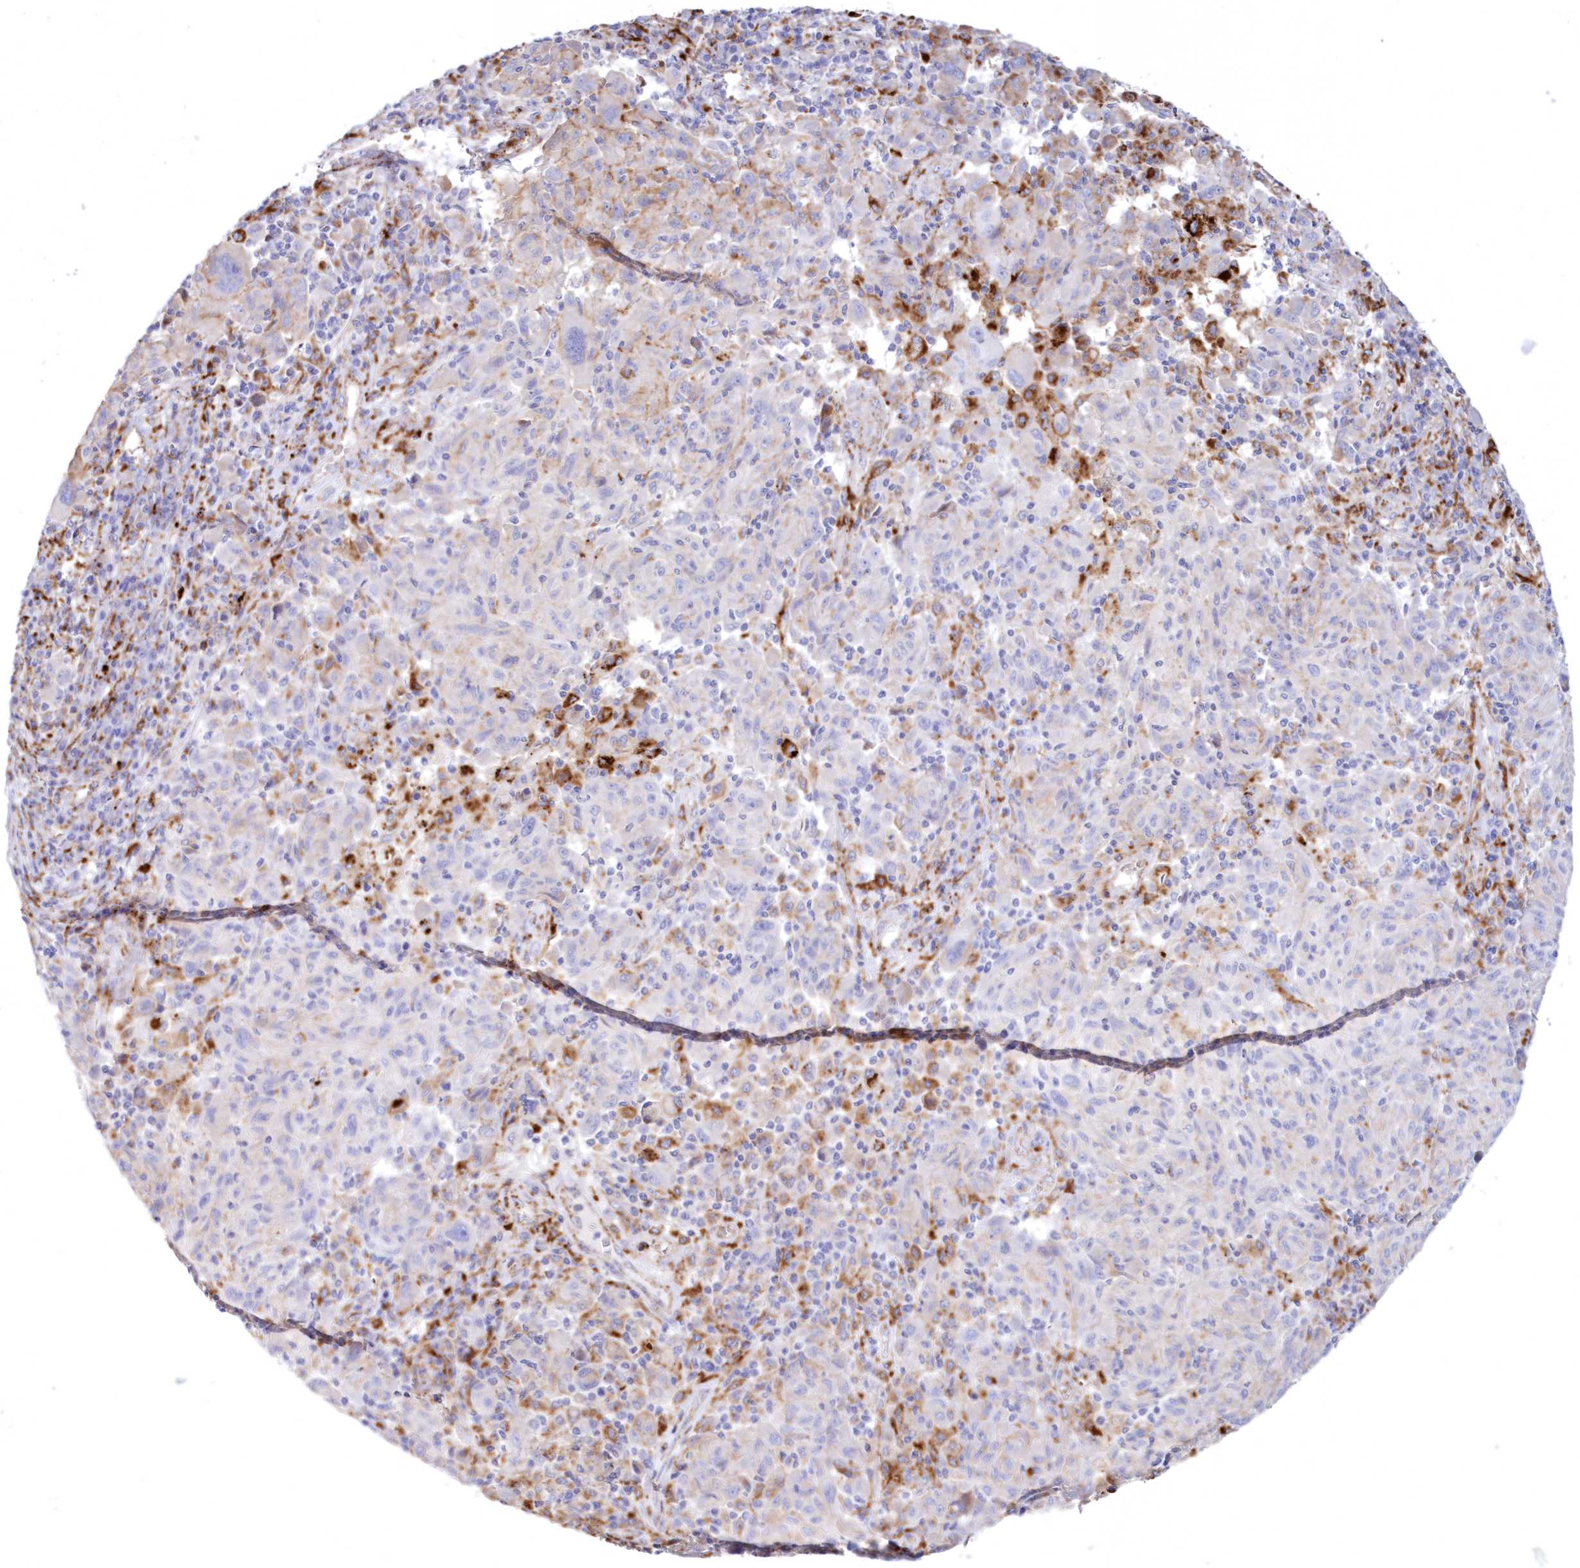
{"staining": {"intensity": "negative", "quantity": "none", "location": "none"}, "tissue": "melanoma", "cell_type": "Tumor cells", "image_type": "cancer", "snomed": [{"axis": "morphology", "description": "Malignant melanoma, NOS"}, {"axis": "topography", "description": "Skin"}], "caption": "The histopathology image demonstrates no staining of tumor cells in melanoma.", "gene": "TPP1", "patient": {"sex": "male", "age": 53}}